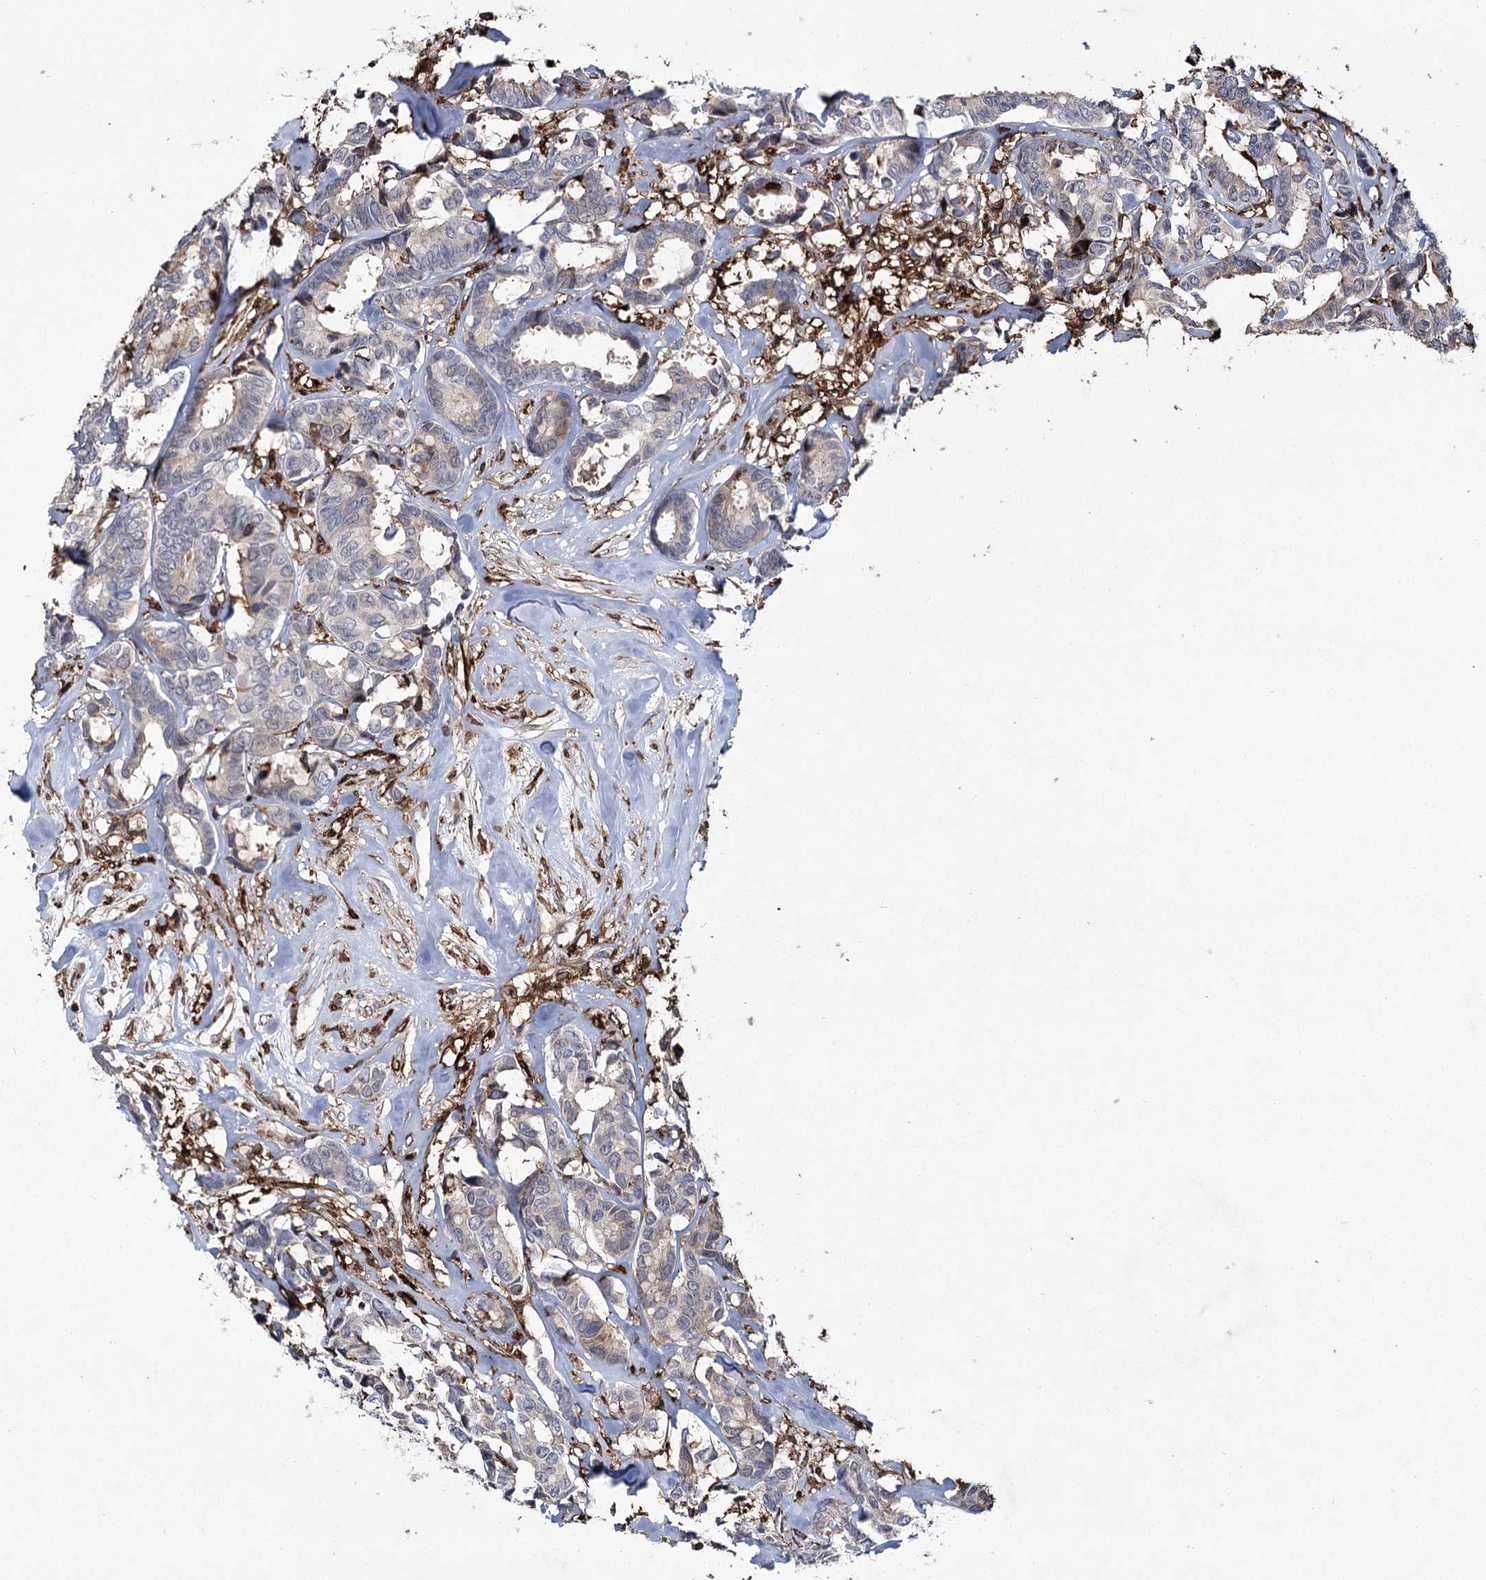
{"staining": {"intensity": "negative", "quantity": "none", "location": "none"}, "tissue": "breast cancer", "cell_type": "Tumor cells", "image_type": "cancer", "snomed": [{"axis": "morphology", "description": "Duct carcinoma"}, {"axis": "topography", "description": "Breast"}], "caption": "Tumor cells are negative for brown protein staining in breast cancer.", "gene": "DCUN1D4", "patient": {"sex": "female", "age": 87}}